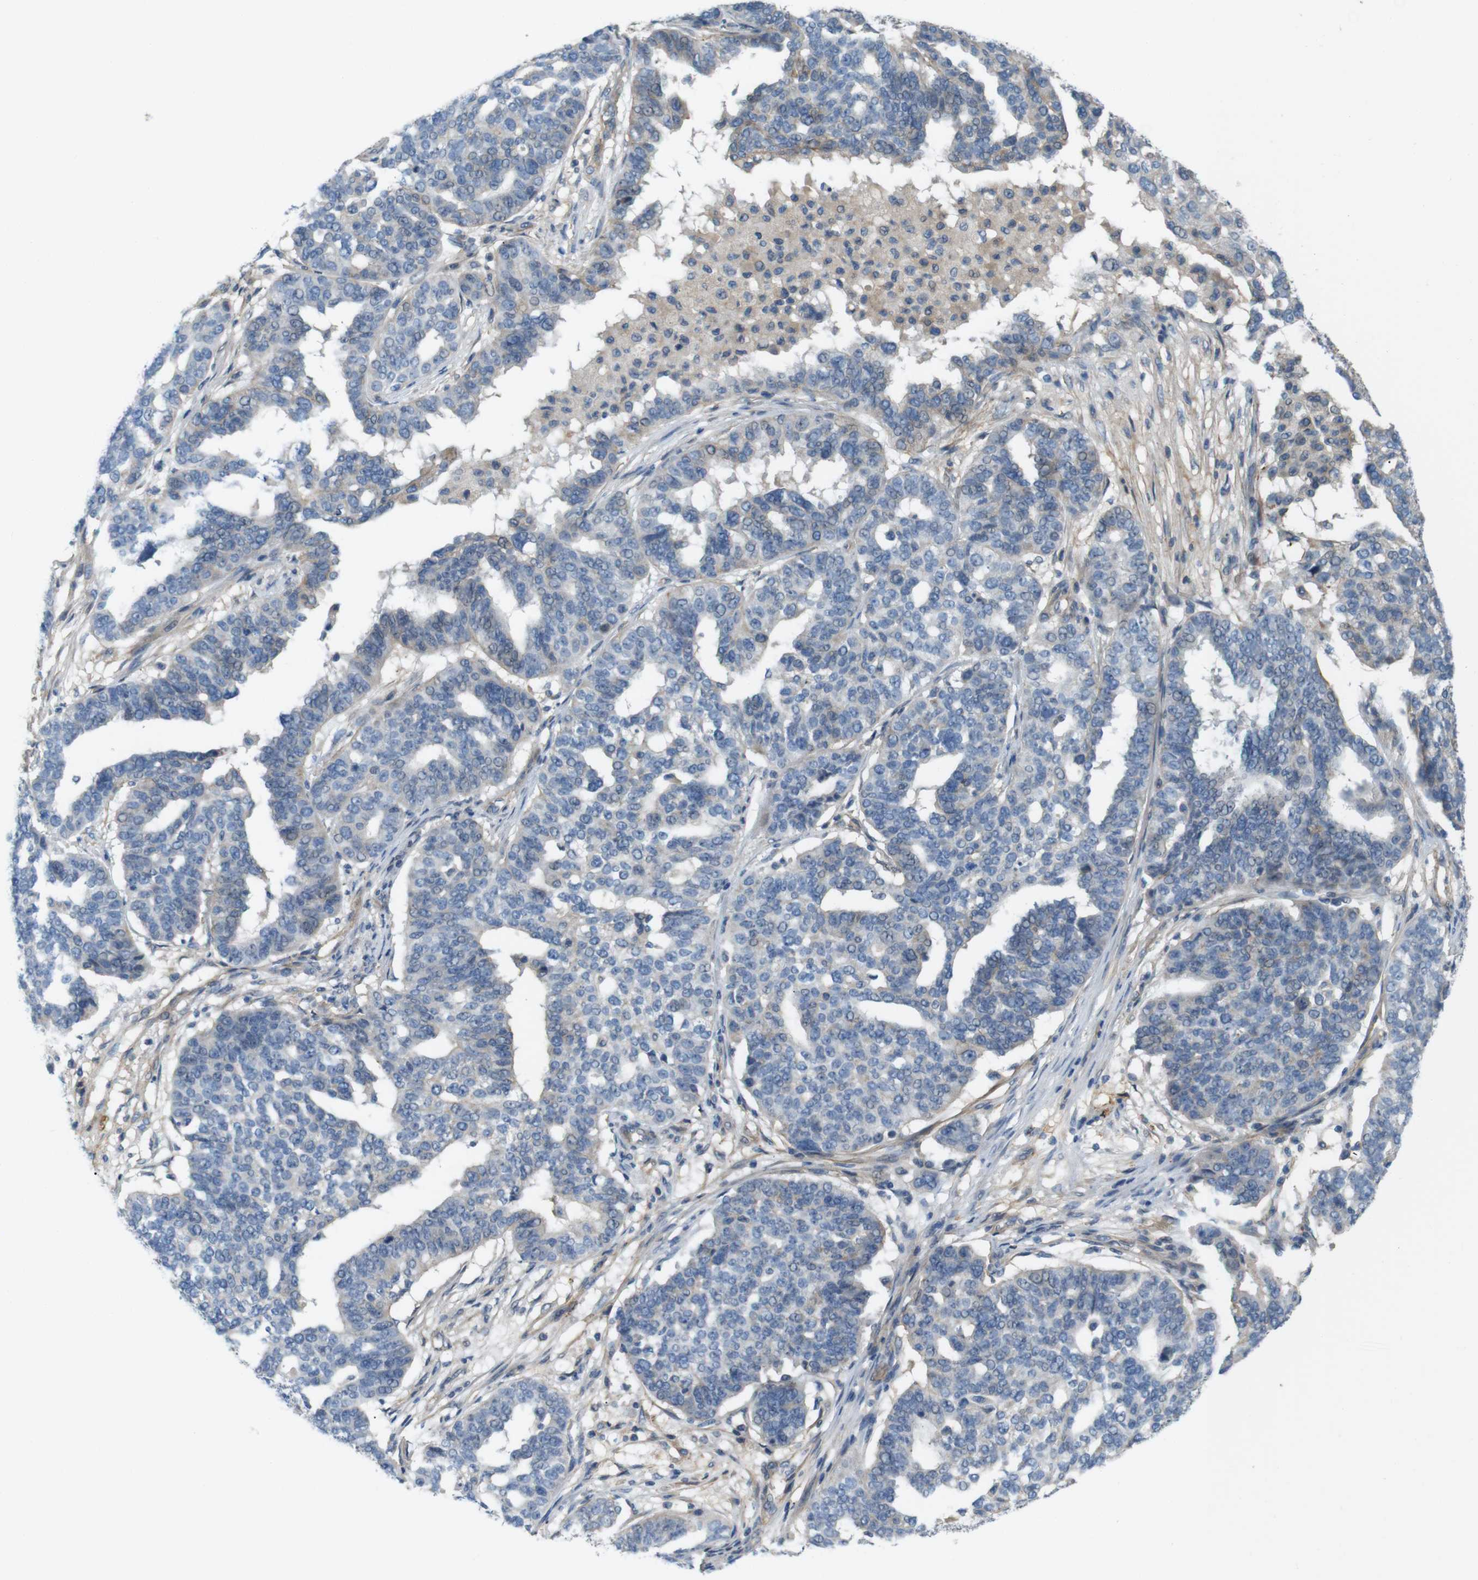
{"staining": {"intensity": "negative", "quantity": "none", "location": "none"}, "tissue": "ovarian cancer", "cell_type": "Tumor cells", "image_type": "cancer", "snomed": [{"axis": "morphology", "description": "Cystadenocarcinoma, serous, NOS"}, {"axis": "topography", "description": "Ovary"}], "caption": "Image shows no protein staining in tumor cells of ovarian cancer (serous cystadenocarcinoma) tissue.", "gene": "BVES", "patient": {"sex": "female", "age": 59}}